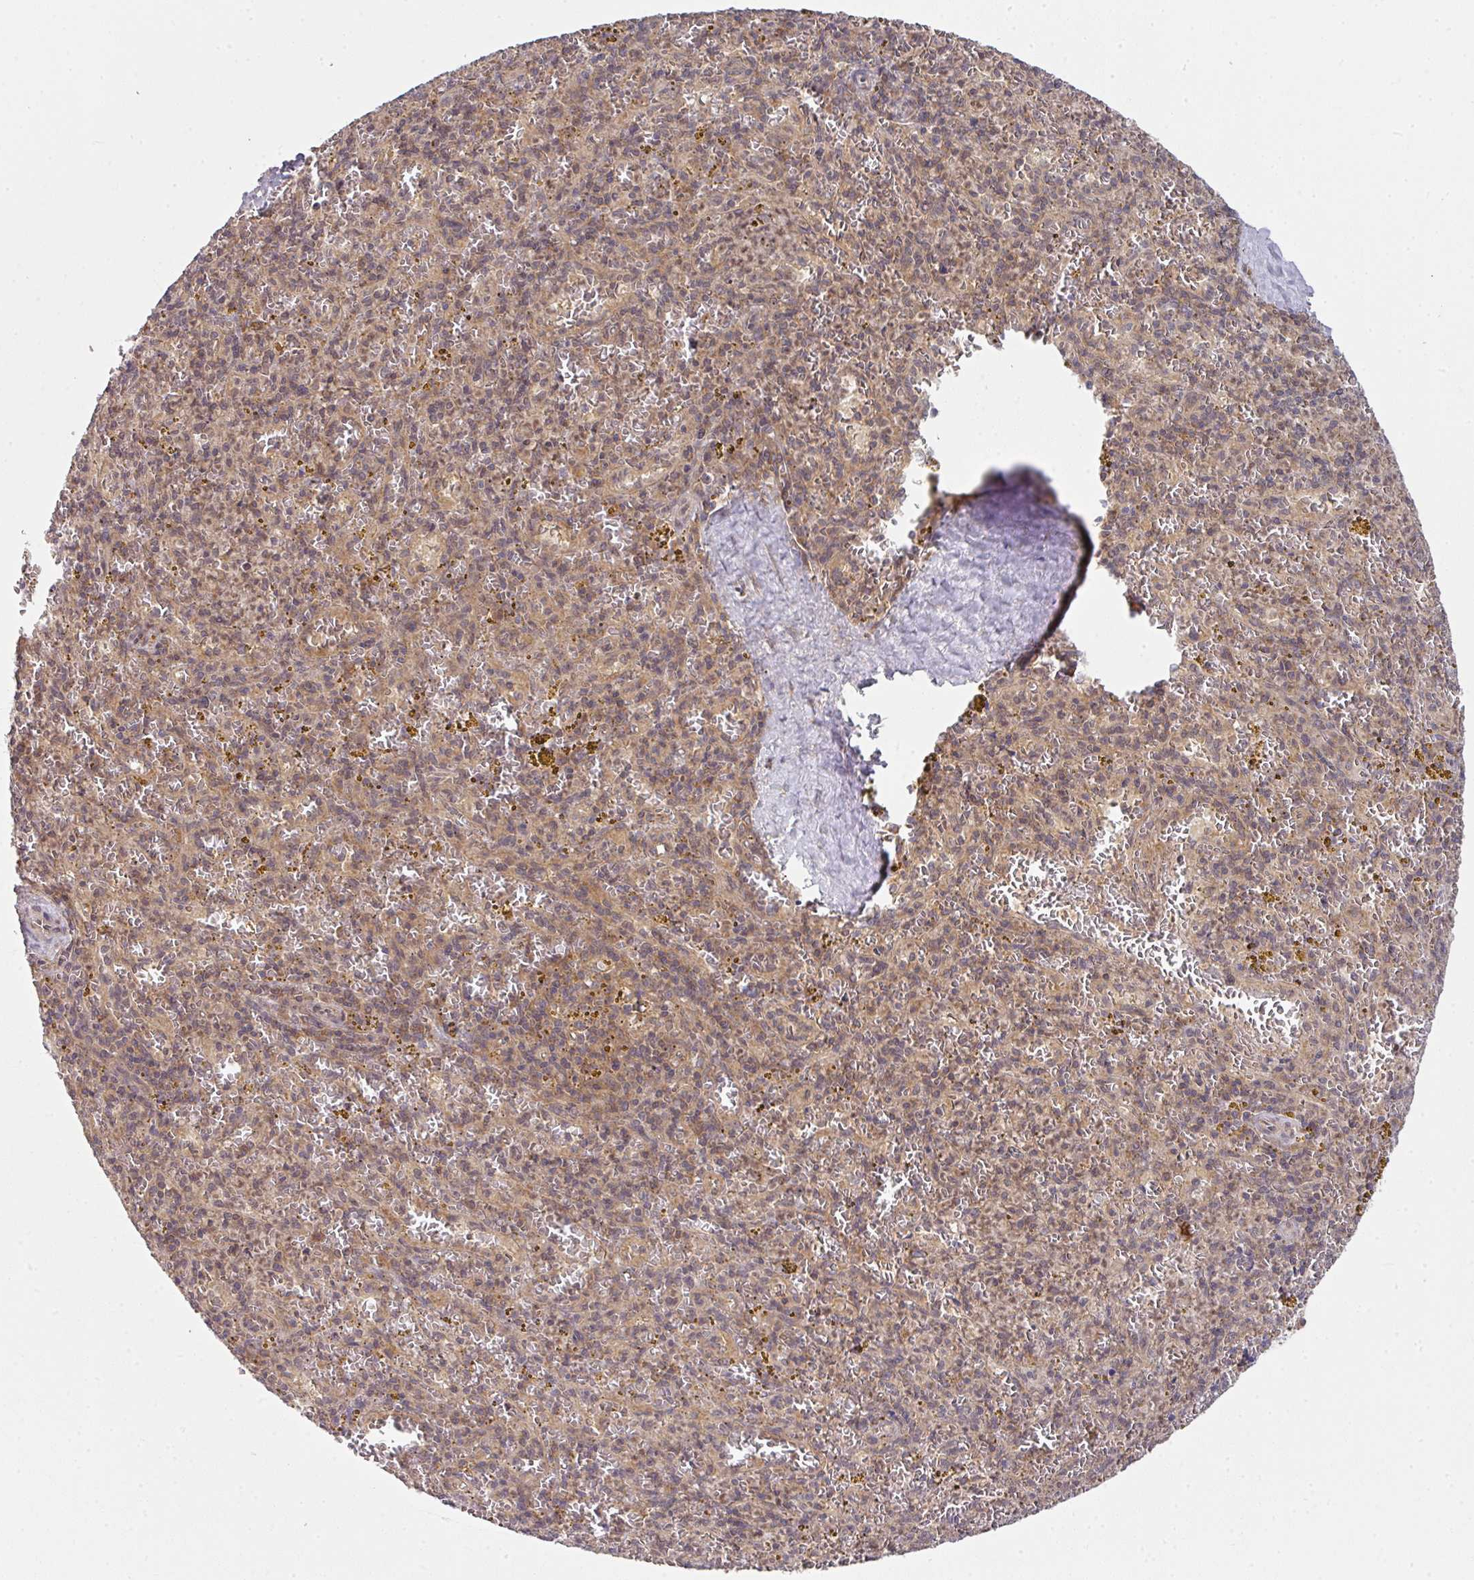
{"staining": {"intensity": "moderate", "quantity": "<25%", "location": "nuclear"}, "tissue": "spleen", "cell_type": "Cells in red pulp", "image_type": "normal", "snomed": [{"axis": "morphology", "description": "Normal tissue, NOS"}, {"axis": "topography", "description": "Spleen"}], "caption": "Brown immunohistochemical staining in benign human spleen demonstrates moderate nuclear positivity in about <25% of cells in red pulp.", "gene": "CAMLG", "patient": {"sex": "male", "age": 57}}